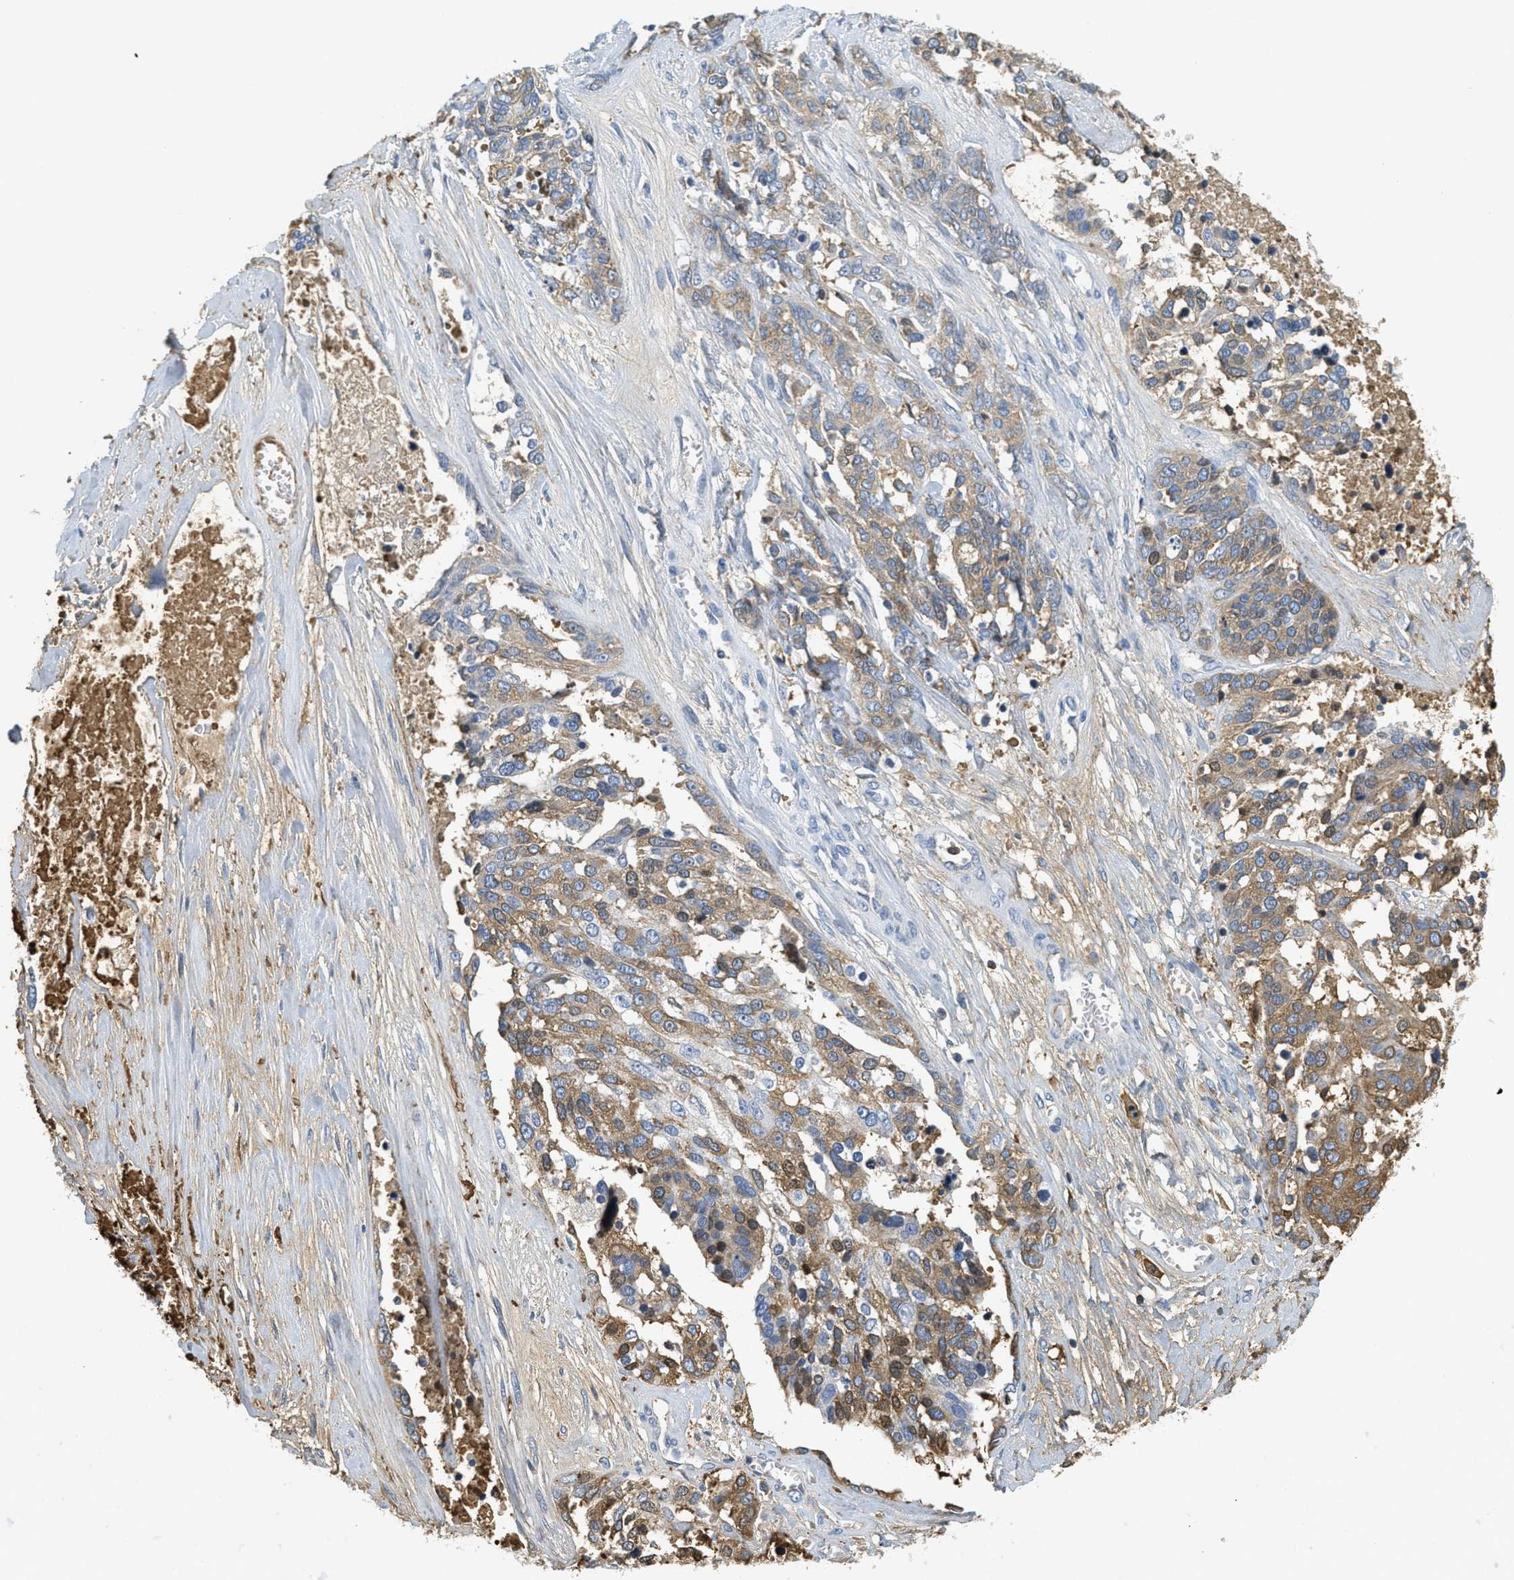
{"staining": {"intensity": "moderate", "quantity": ">75%", "location": "cytoplasmic/membranous"}, "tissue": "ovarian cancer", "cell_type": "Tumor cells", "image_type": "cancer", "snomed": [{"axis": "morphology", "description": "Cystadenocarcinoma, serous, NOS"}, {"axis": "topography", "description": "Ovary"}], "caption": "An immunohistochemistry histopathology image of tumor tissue is shown. Protein staining in brown highlights moderate cytoplasmic/membranous positivity in ovarian serous cystadenocarcinoma within tumor cells. (Brightfield microscopy of DAB IHC at high magnification).", "gene": "SERPINA1", "patient": {"sex": "female", "age": 44}}